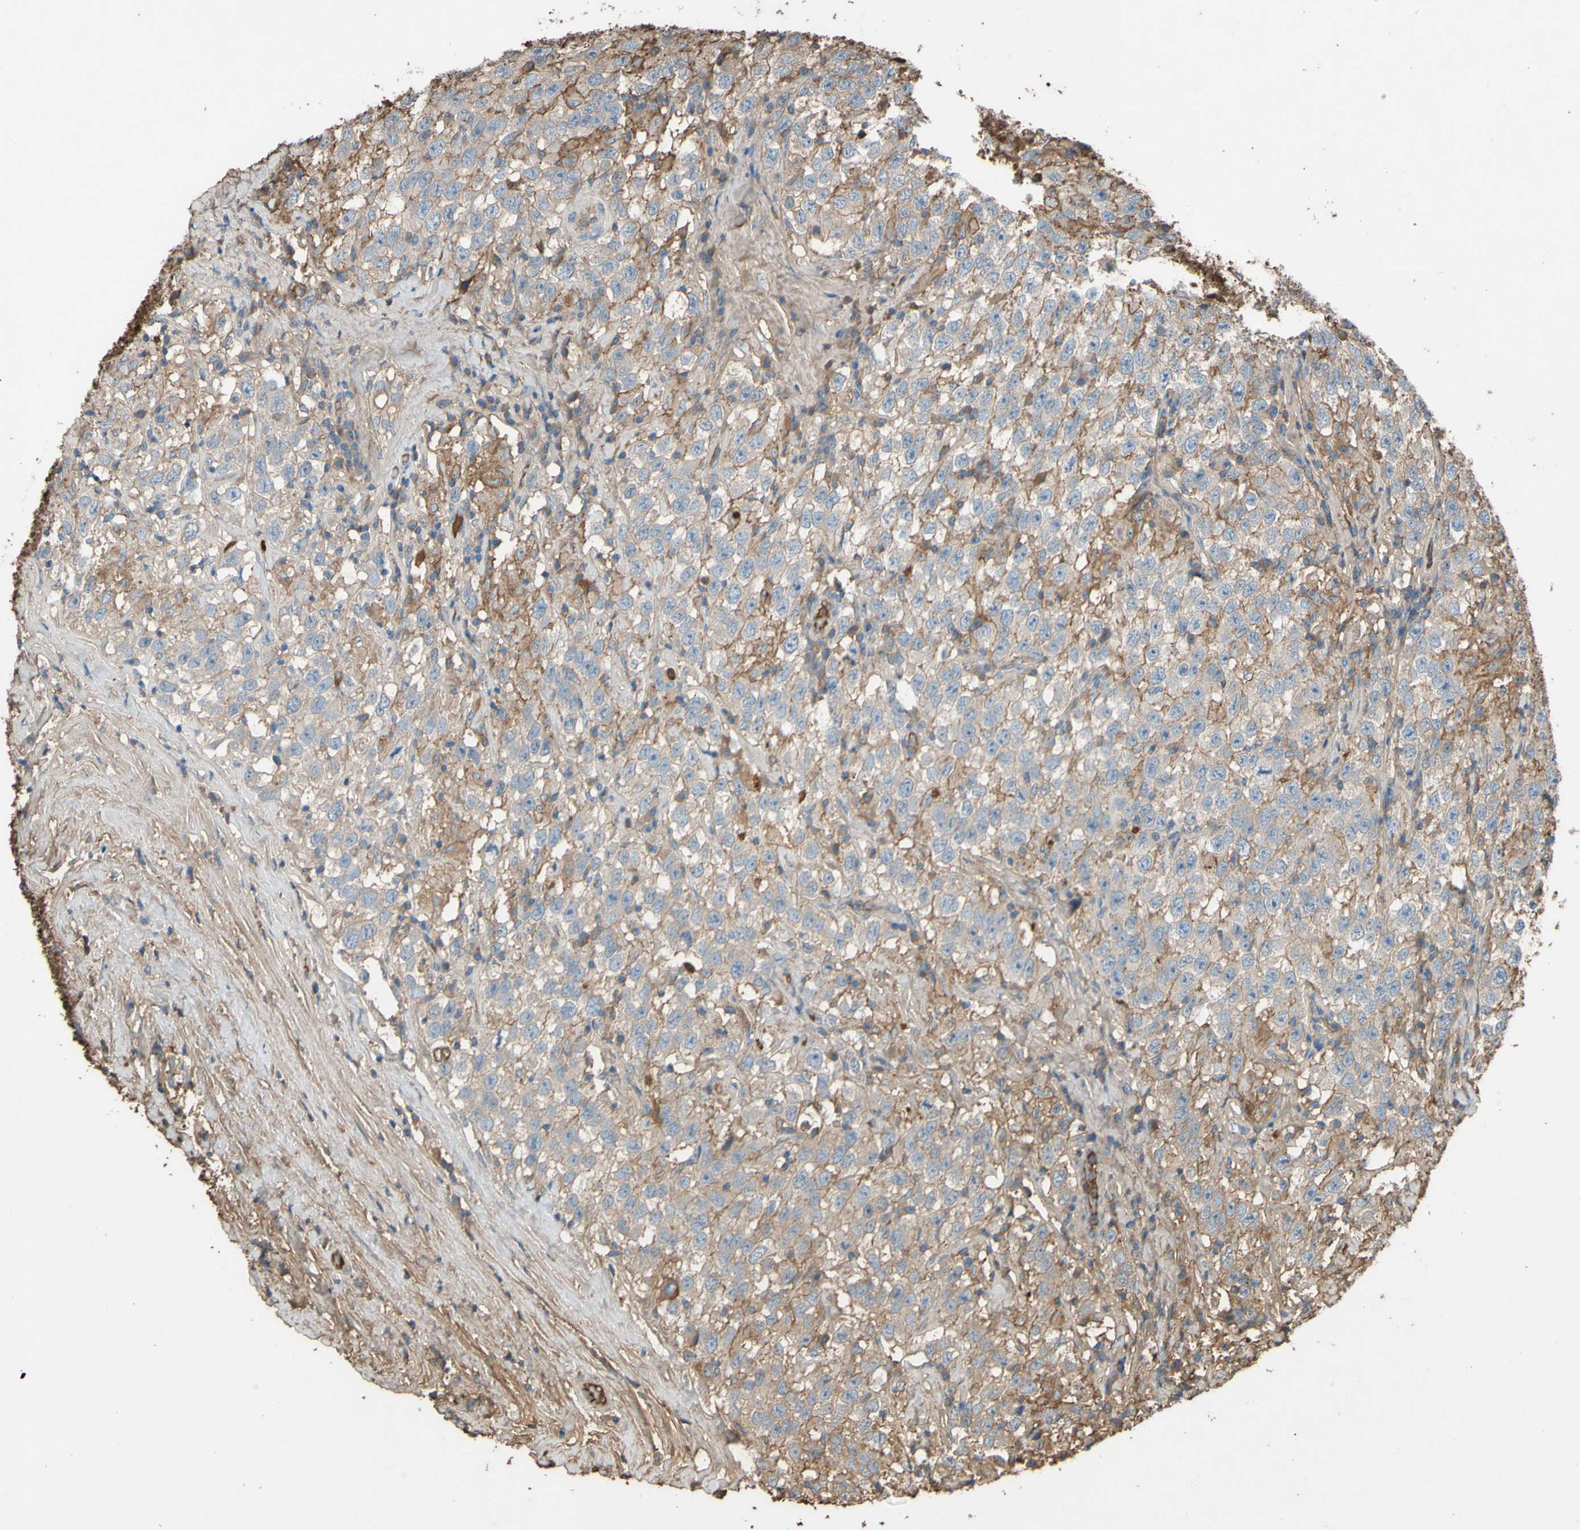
{"staining": {"intensity": "moderate", "quantity": "25%-75%", "location": "cytoplasmic/membranous"}, "tissue": "testis cancer", "cell_type": "Tumor cells", "image_type": "cancer", "snomed": [{"axis": "morphology", "description": "Seminoma, NOS"}, {"axis": "topography", "description": "Testis"}], "caption": "Immunohistochemical staining of human testis cancer (seminoma) reveals medium levels of moderate cytoplasmic/membranous protein staining in about 25%-75% of tumor cells. The protein of interest is shown in brown color, while the nuclei are stained blue.", "gene": "PTGDS", "patient": {"sex": "male", "age": 41}}